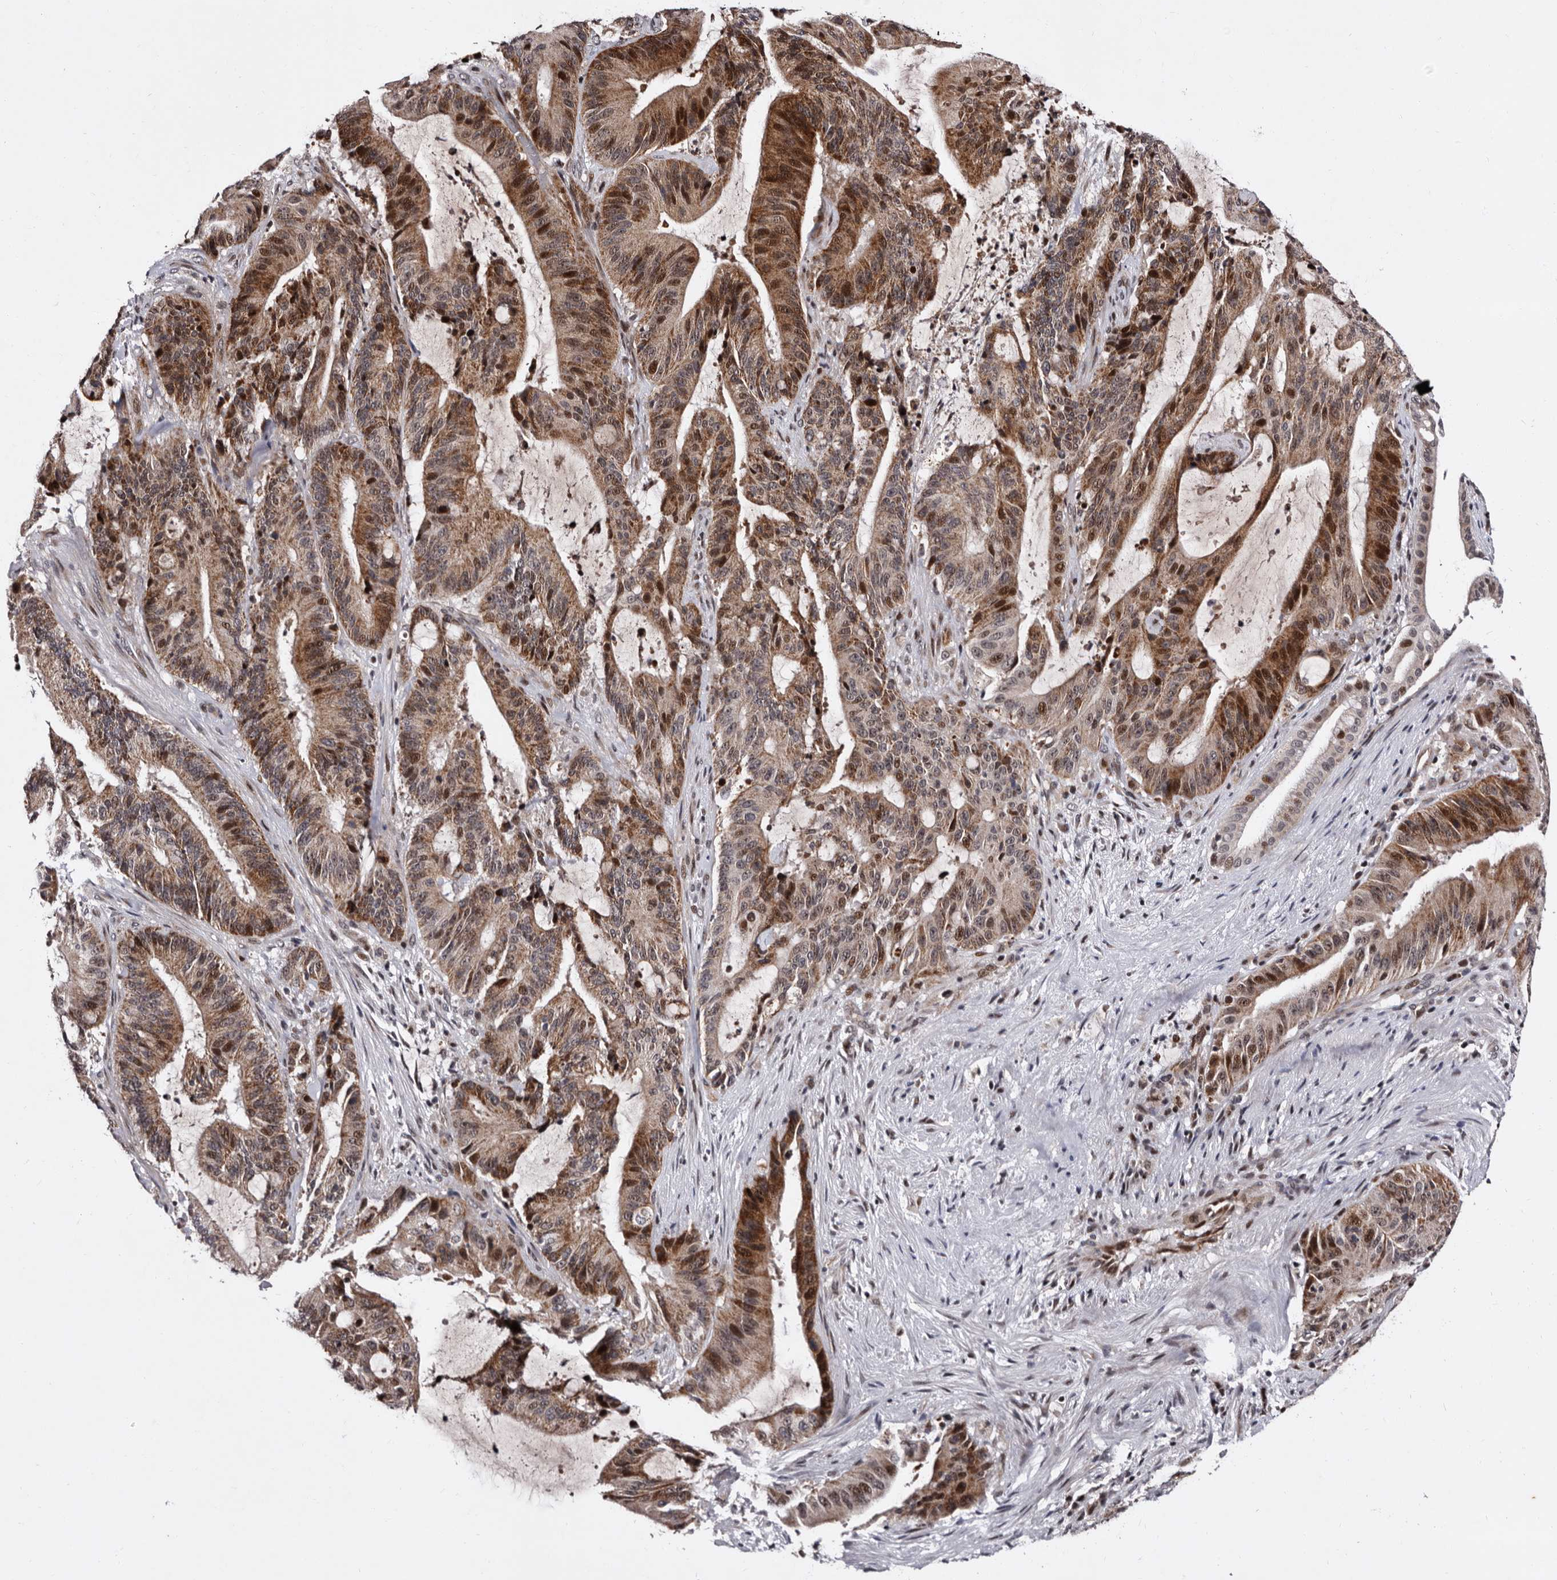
{"staining": {"intensity": "moderate", "quantity": ">75%", "location": "cytoplasmic/membranous,nuclear"}, "tissue": "liver cancer", "cell_type": "Tumor cells", "image_type": "cancer", "snomed": [{"axis": "morphology", "description": "Normal tissue, NOS"}, {"axis": "morphology", "description": "Cholangiocarcinoma"}, {"axis": "topography", "description": "Liver"}, {"axis": "topography", "description": "Peripheral nerve tissue"}], "caption": "IHC histopathology image of liver cancer stained for a protein (brown), which demonstrates medium levels of moderate cytoplasmic/membranous and nuclear staining in about >75% of tumor cells.", "gene": "TNKS", "patient": {"sex": "female", "age": 73}}